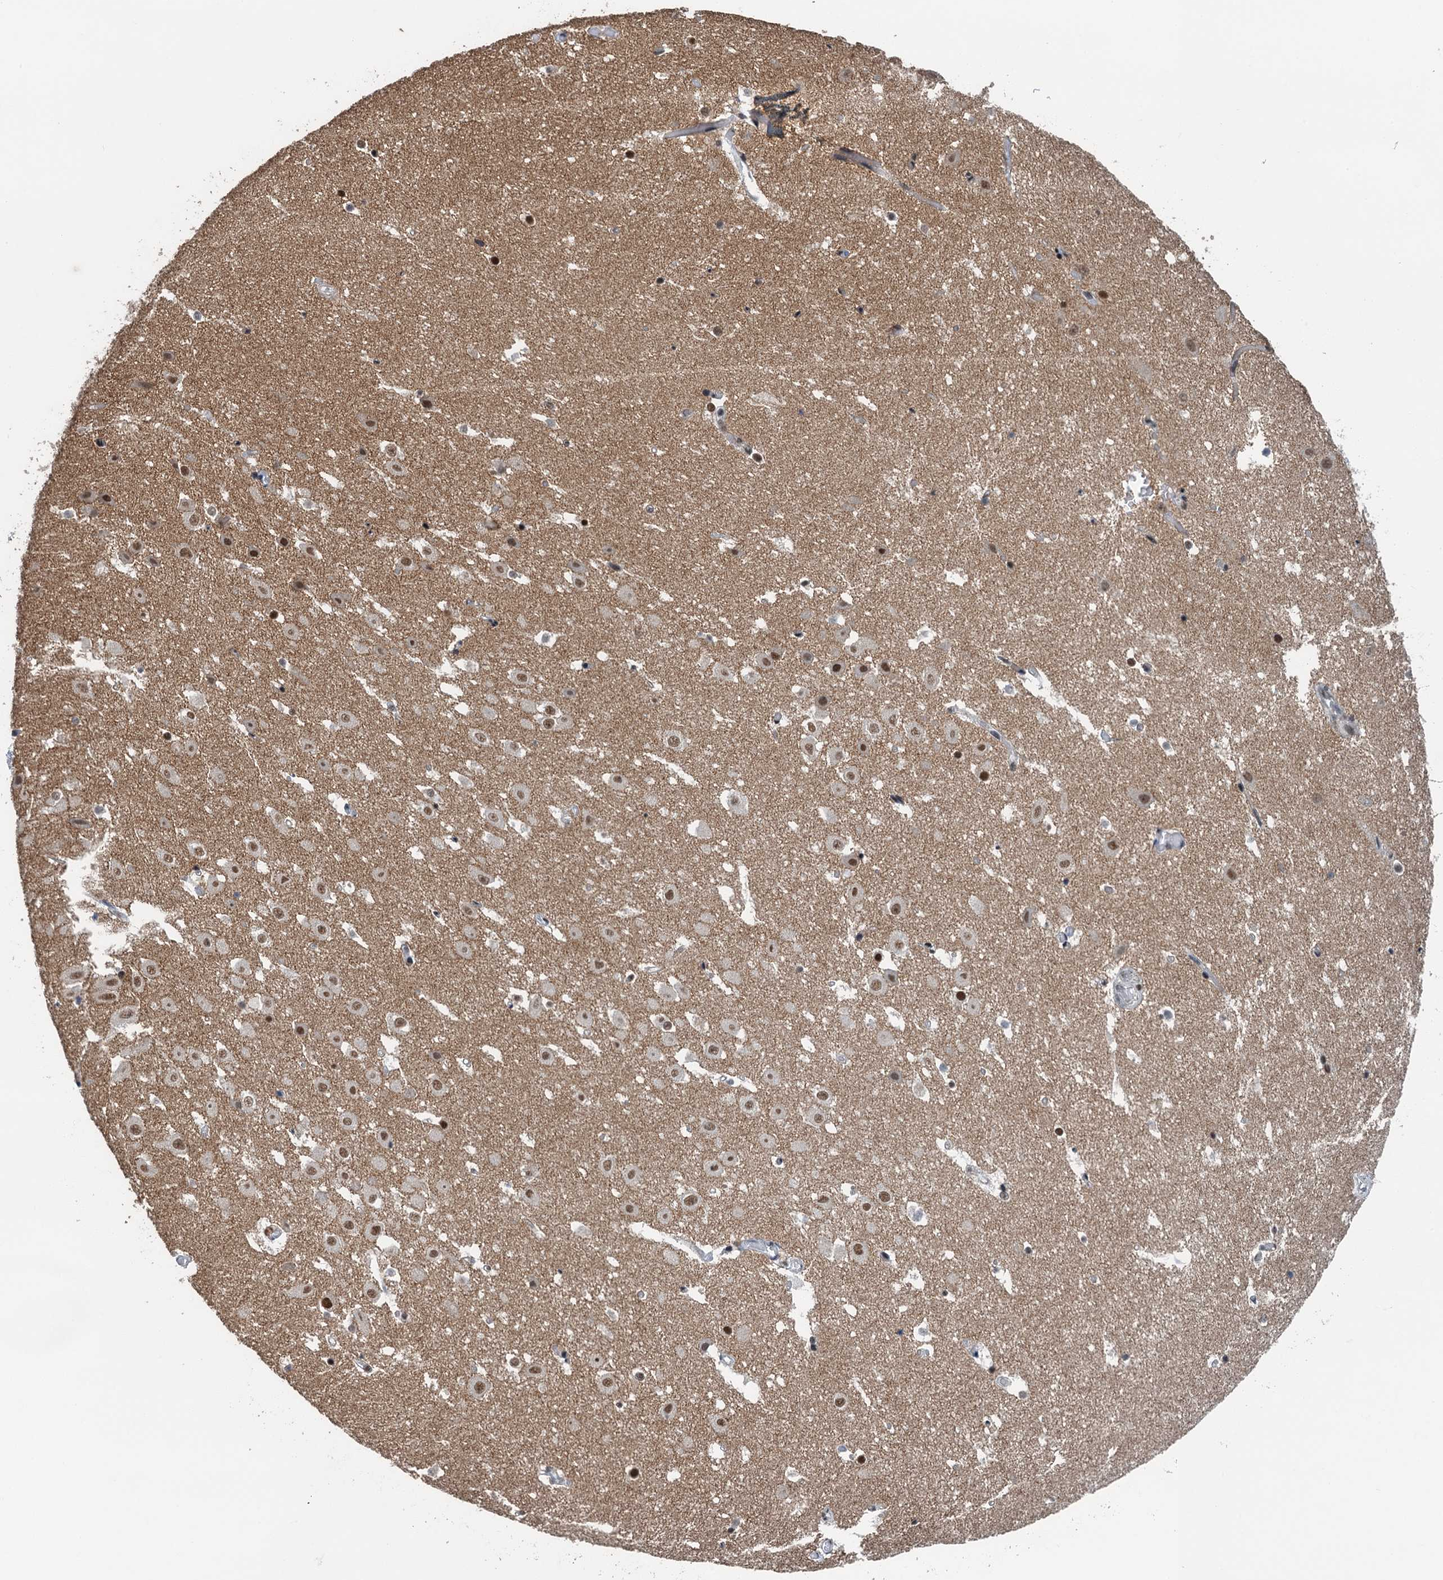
{"staining": {"intensity": "moderate", "quantity": "<25%", "location": "nuclear"}, "tissue": "hippocampus", "cell_type": "Glial cells", "image_type": "normal", "snomed": [{"axis": "morphology", "description": "Normal tissue, NOS"}, {"axis": "topography", "description": "Hippocampus"}], "caption": "Immunohistochemistry photomicrograph of benign hippocampus stained for a protein (brown), which reveals low levels of moderate nuclear staining in approximately <25% of glial cells.", "gene": "MTA3", "patient": {"sex": "female", "age": 52}}